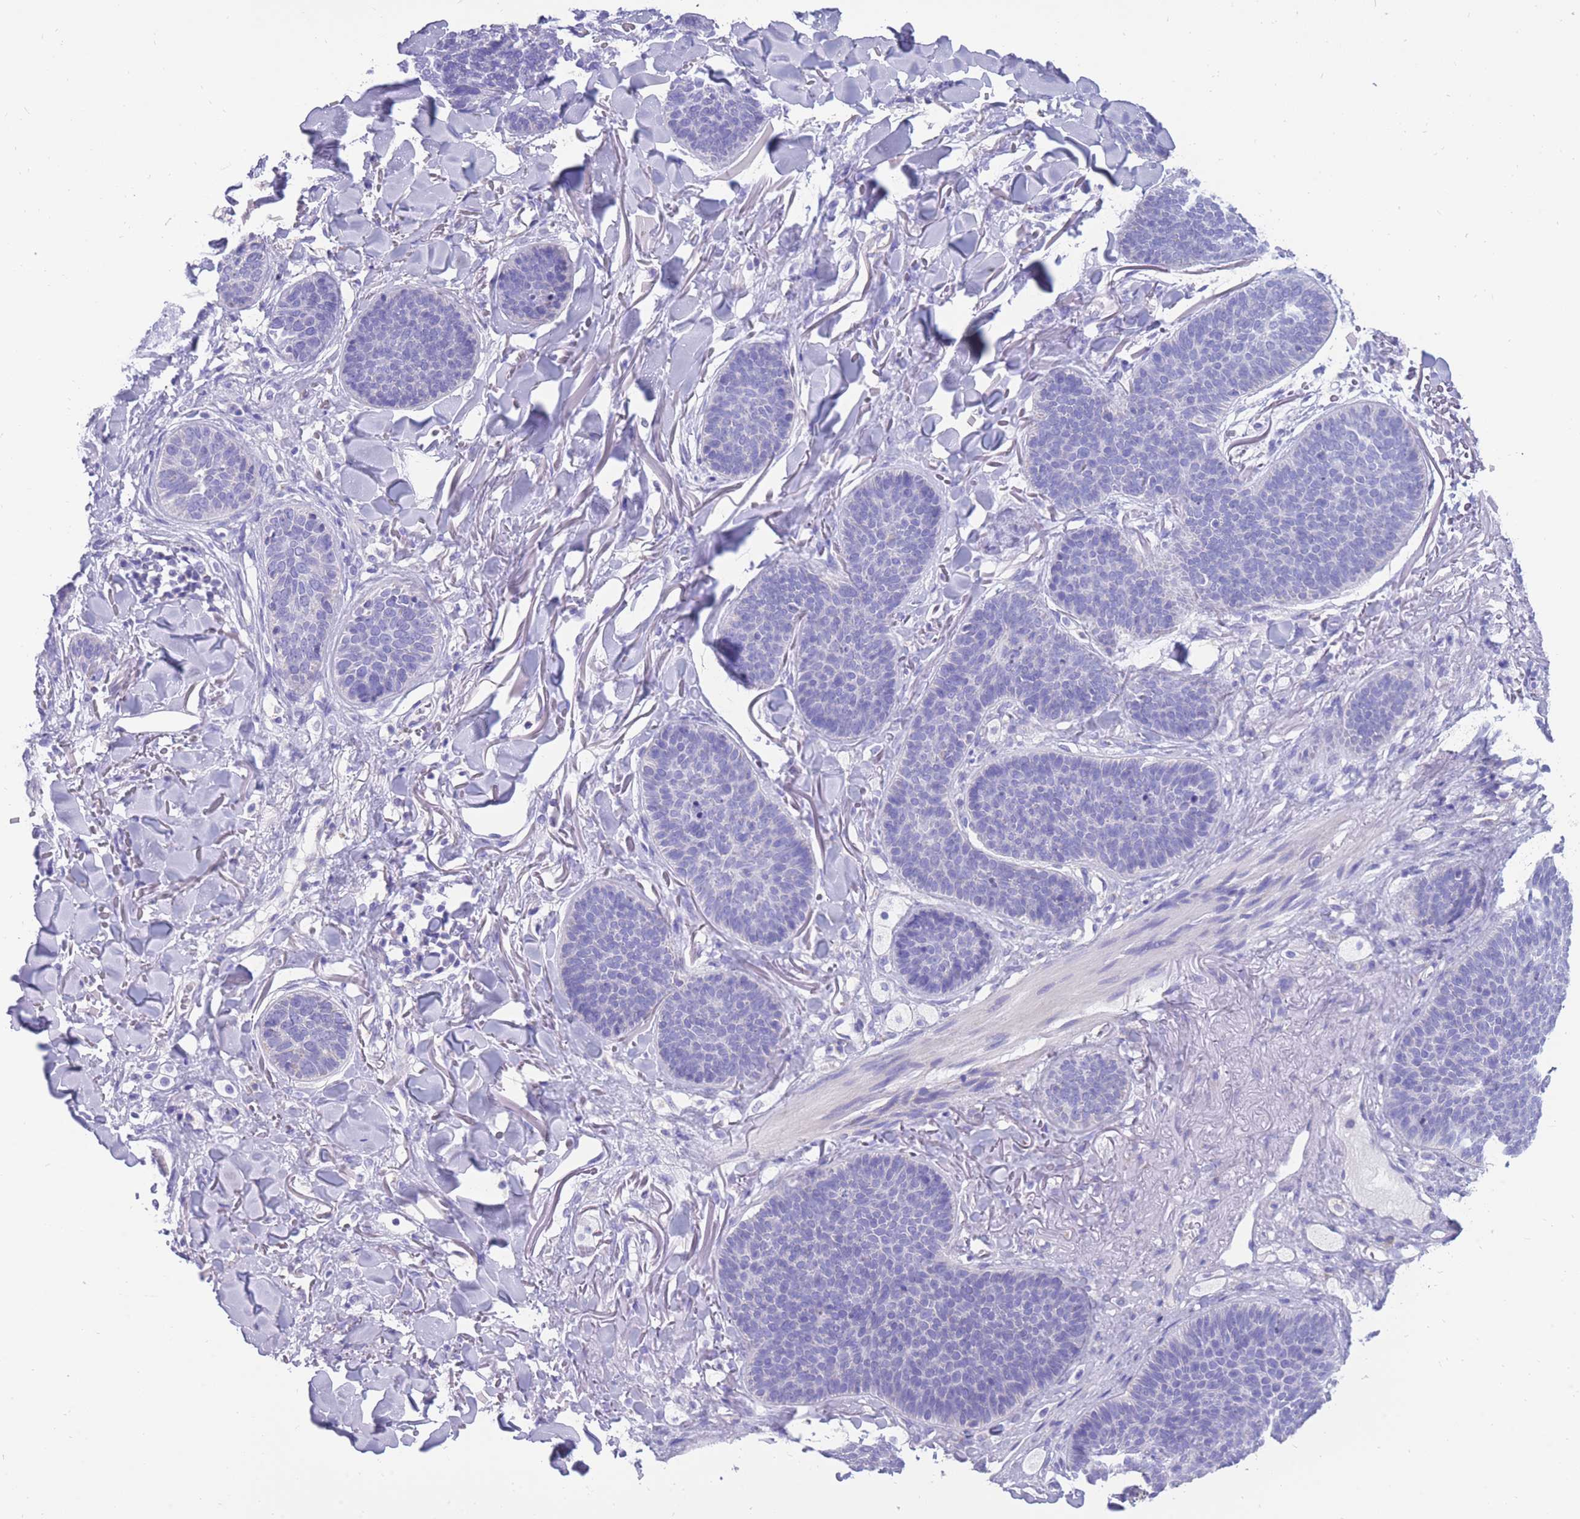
{"staining": {"intensity": "negative", "quantity": "none", "location": "none"}, "tissue": "skin cancer", "cell_type": "Tumor cells", "image_type": "cancer", "snomed": [{"axis": "morphology", "description": "Basal cell carcinoma"}, {"axis": "topography", "description": "Skin"}], "caption": "Immunohistochemistry micrograph of human skin cancer (basal cell carcinoma) stained for a protein (brown), which shows no expression in tumor cells.", "gene": "INTS2", "patient": {"sex": "male", "age": 85}}